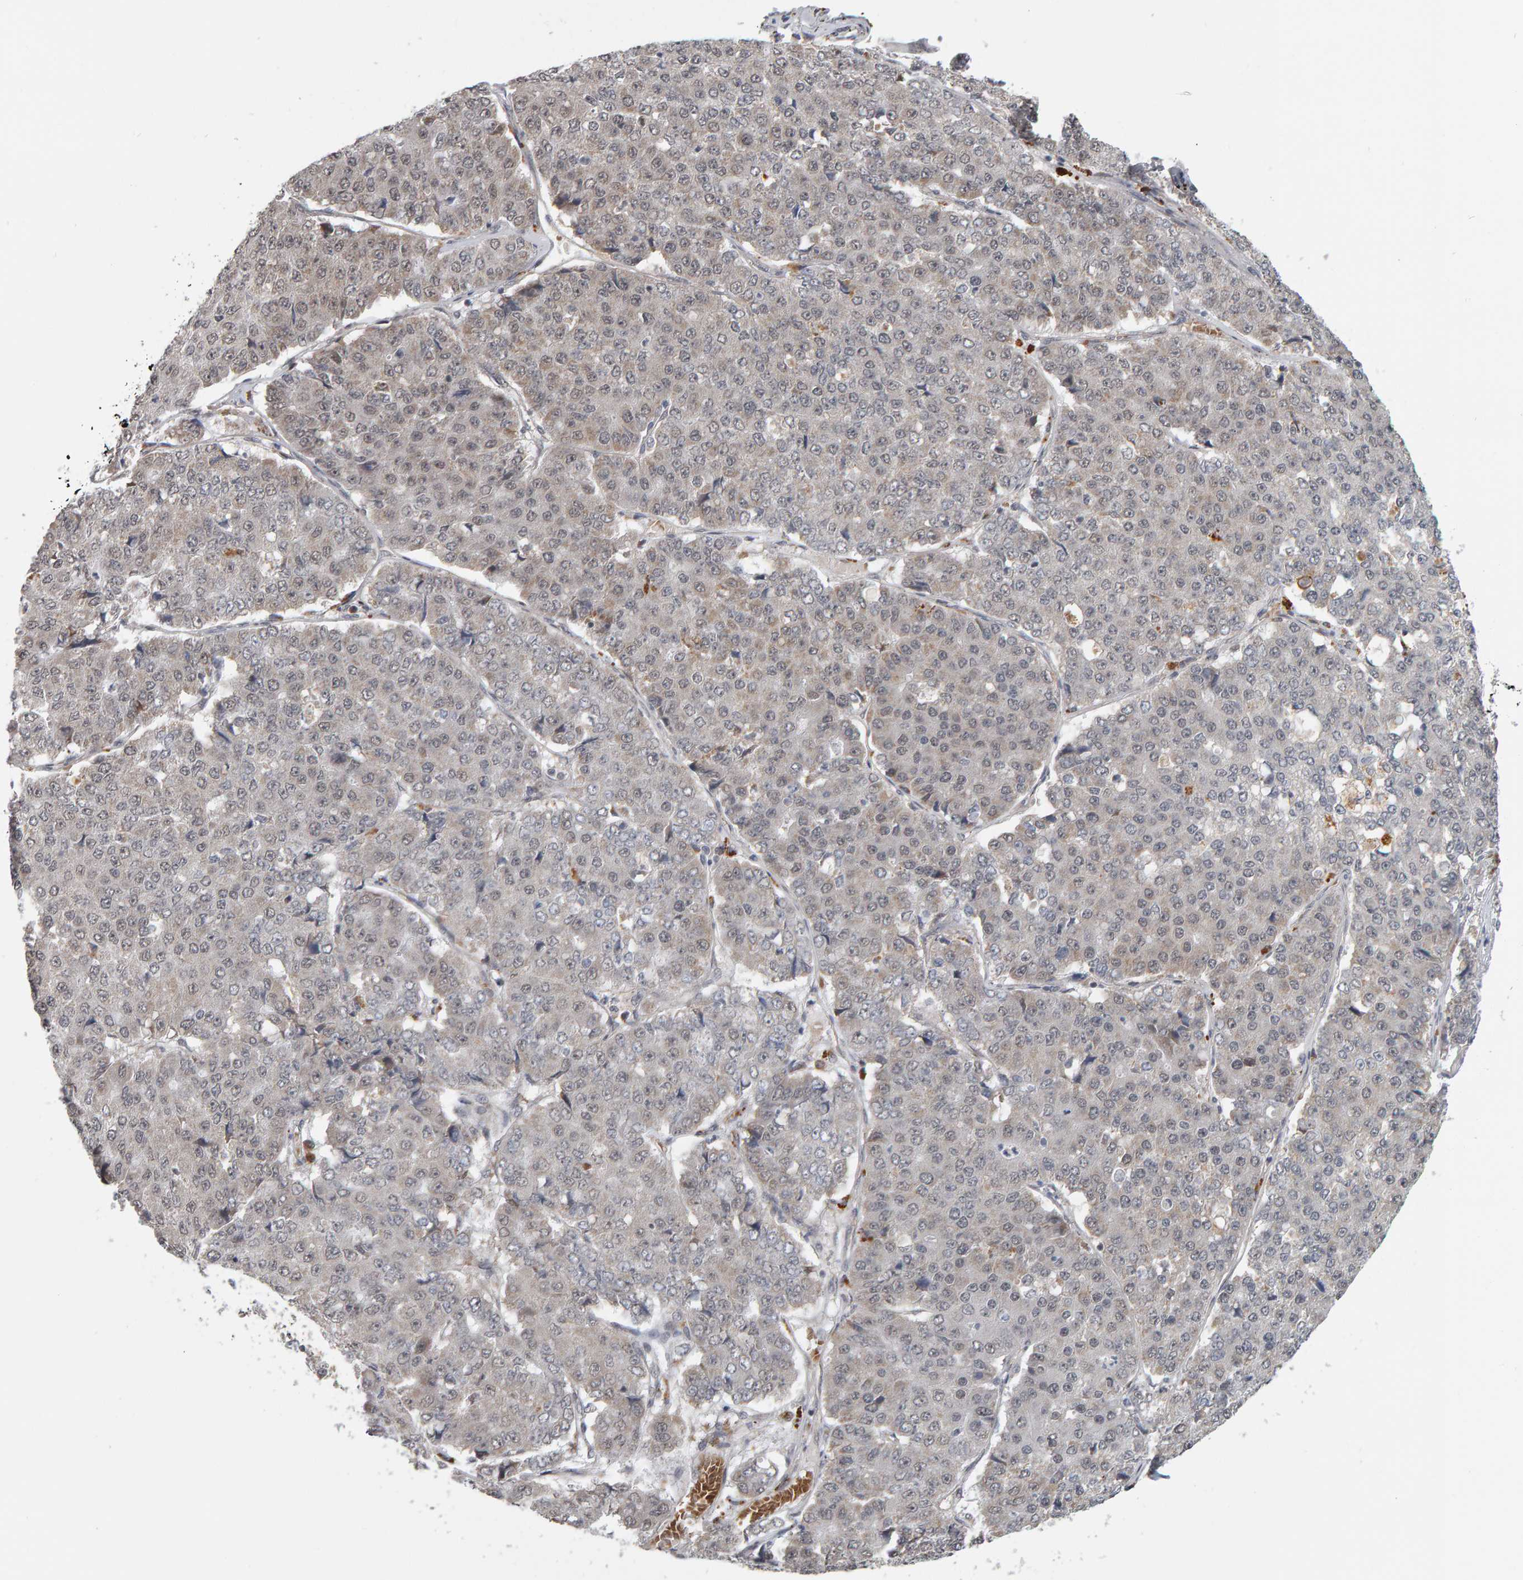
{"staining": {"intensity": "weak", "quantity": "<25%", "location": "nuclear"}, "tissue": "pancreatic cancer", "cell_type": "Tumor cells", "image_type": "cancer", "snomed": [{"axis": "morphology", "description": "Adenocarcinoma, NOS"}, {"axis": "topography", "description": "Pancreas"}], "caption": "High magnification brightfield microscopy of pancreatic adenocarcinoma stained with DAB (3,3'-diaminobenzidine) (brown) and counterstained with hematoxylin (blue): tumor cells show no significant positivity.", "gene": "DAP3", "patient": {"sex": "male", "age": 50}}